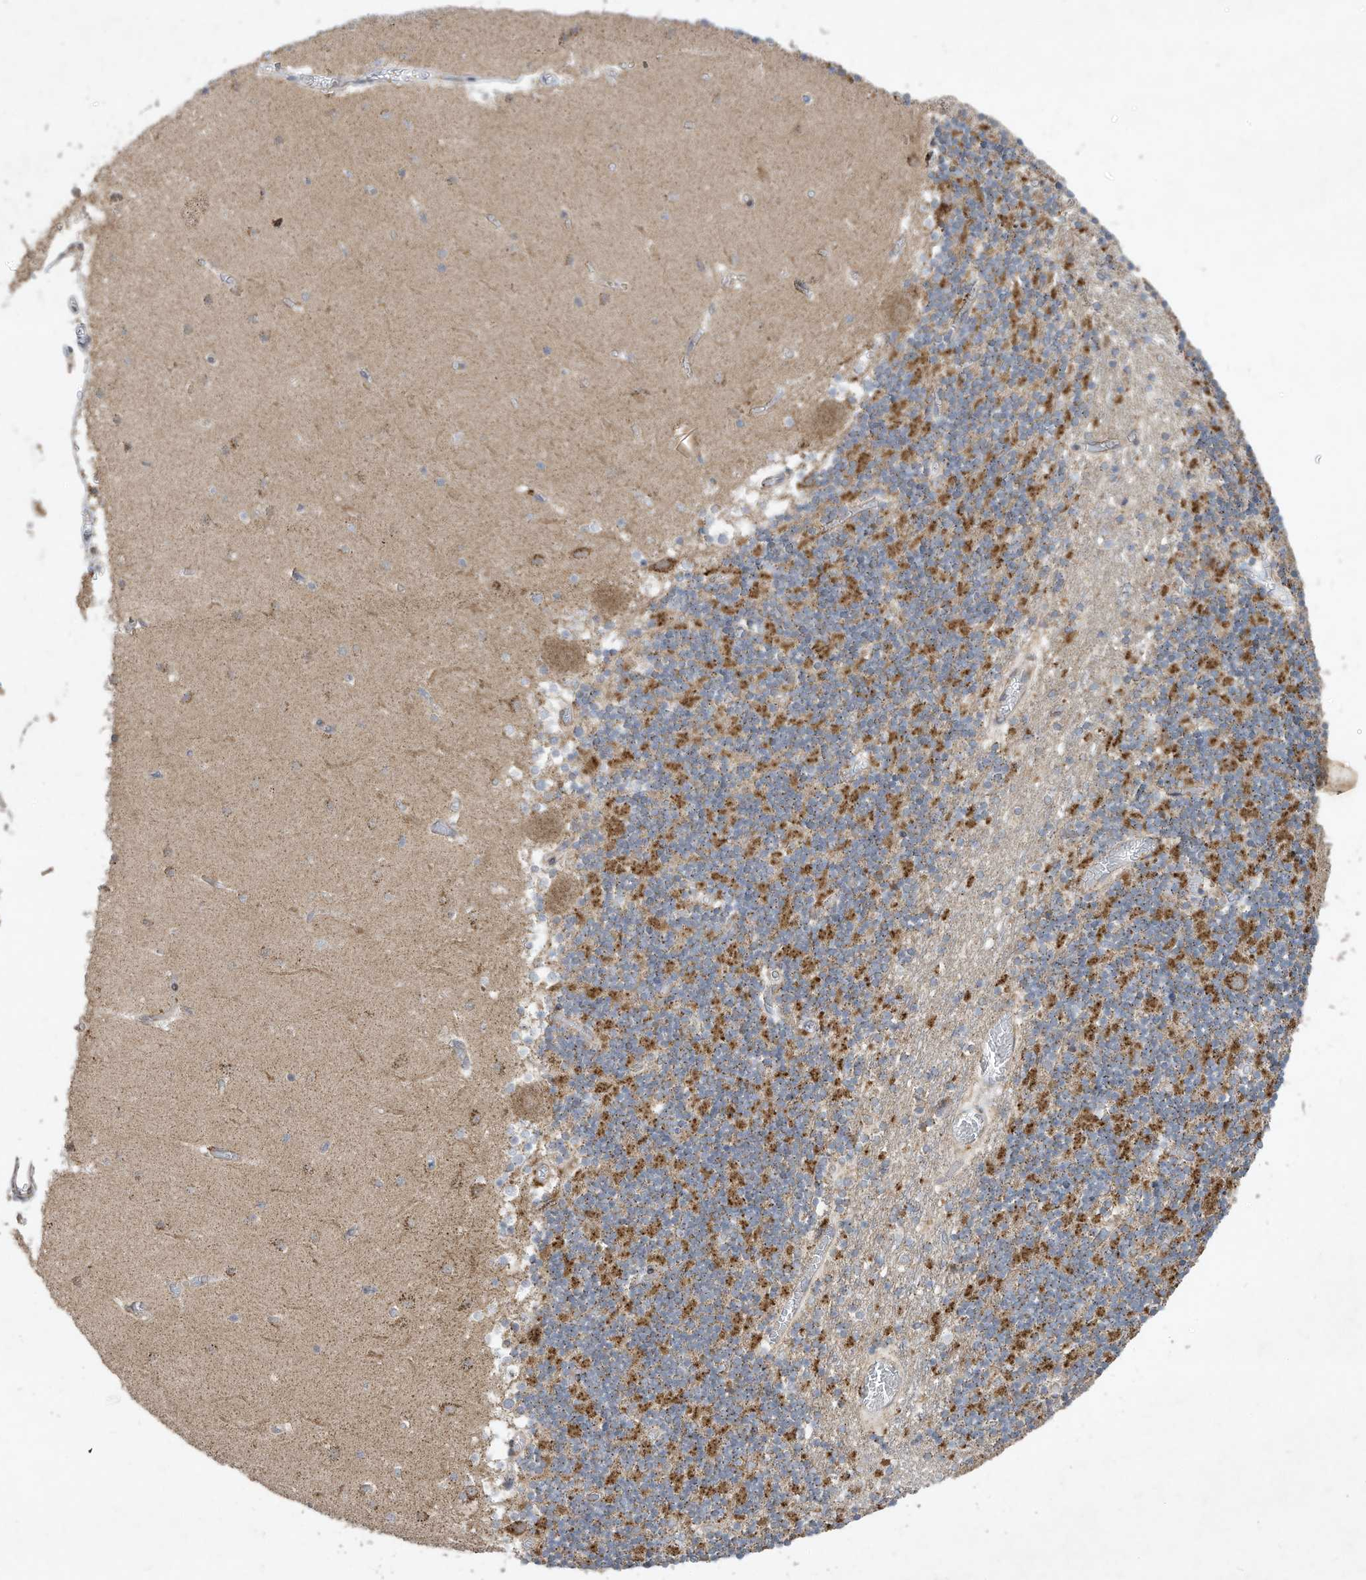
{"staining": {"intensity": "moderate", "quantity": ">75%", "location": "cytoplasmic/membranous"}, "tissue": "cerebellum", "cell_type": "Cells in granular layer", "image_type": "normal", "snomed": [{"axis": "morphology", "description": "Normal tissue, NOS"}, {"axis": "topography", "description": "Cerebellum"}], "caption": "High-power microscopy captured an immunohistochemistry photomicrograph of unremarkable cerebellum, revealing moderate cytoplasmic/membranous positivity in about >75% of cells in granular layer. The staining was performed using DAB (3,3'-diaminobenzidine) to visualize the protein expression in brown, while the nuclei were stained in blue with hematoxylin (Magnification: 20x).", "gene": "C2orf74", "patient": {"sex": "female", "age": 28}}